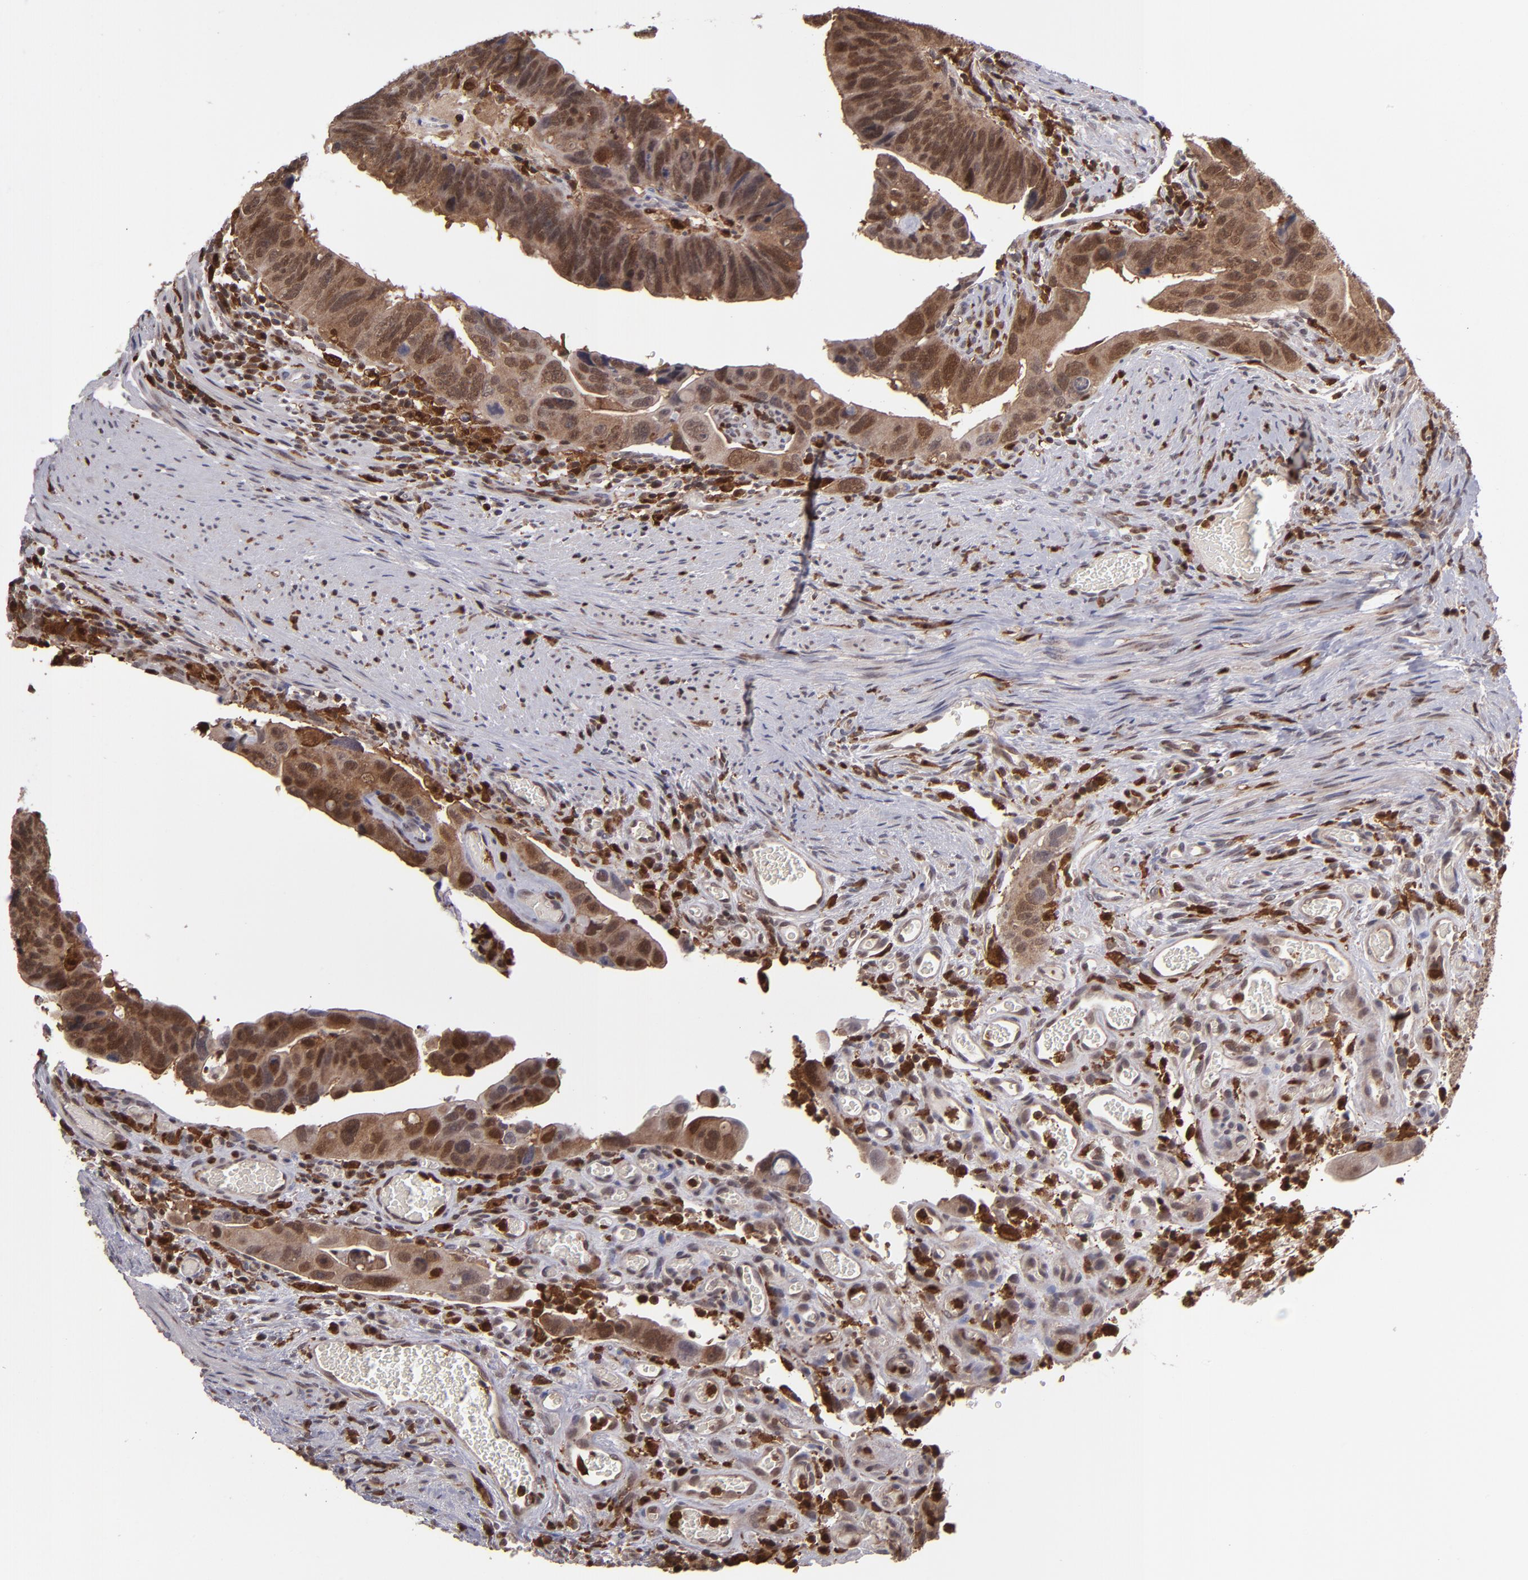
{"staining": {"intensity": "moderate", "quantity": ">75%", "location": "cytoplasmic/membranous,nuclear"}, "tissue": "colorectal cancer", "cell_type": "Tumor cells", "image_type": "cancer", "snomed": [{"axis": "morphology", "description": "Adenocarcinoma, NOS"}, {"axis": "topography", "description": "Rectum"}], "caption": "Immunohistochemistry photomicrograph of neoplastic tissue: adenocarcinoma (colorectal) stained using immunohistochemistry (IHC) exhibits medium levels of moderate protein expression localized specifically in the cytoplasmic/membranous and nuclear of tumor cells, appearing as a cytoplasmic/membranous and nuclear brown color.", "gene": "GRB2", "patient": {"sex": "male", "age": 53}}